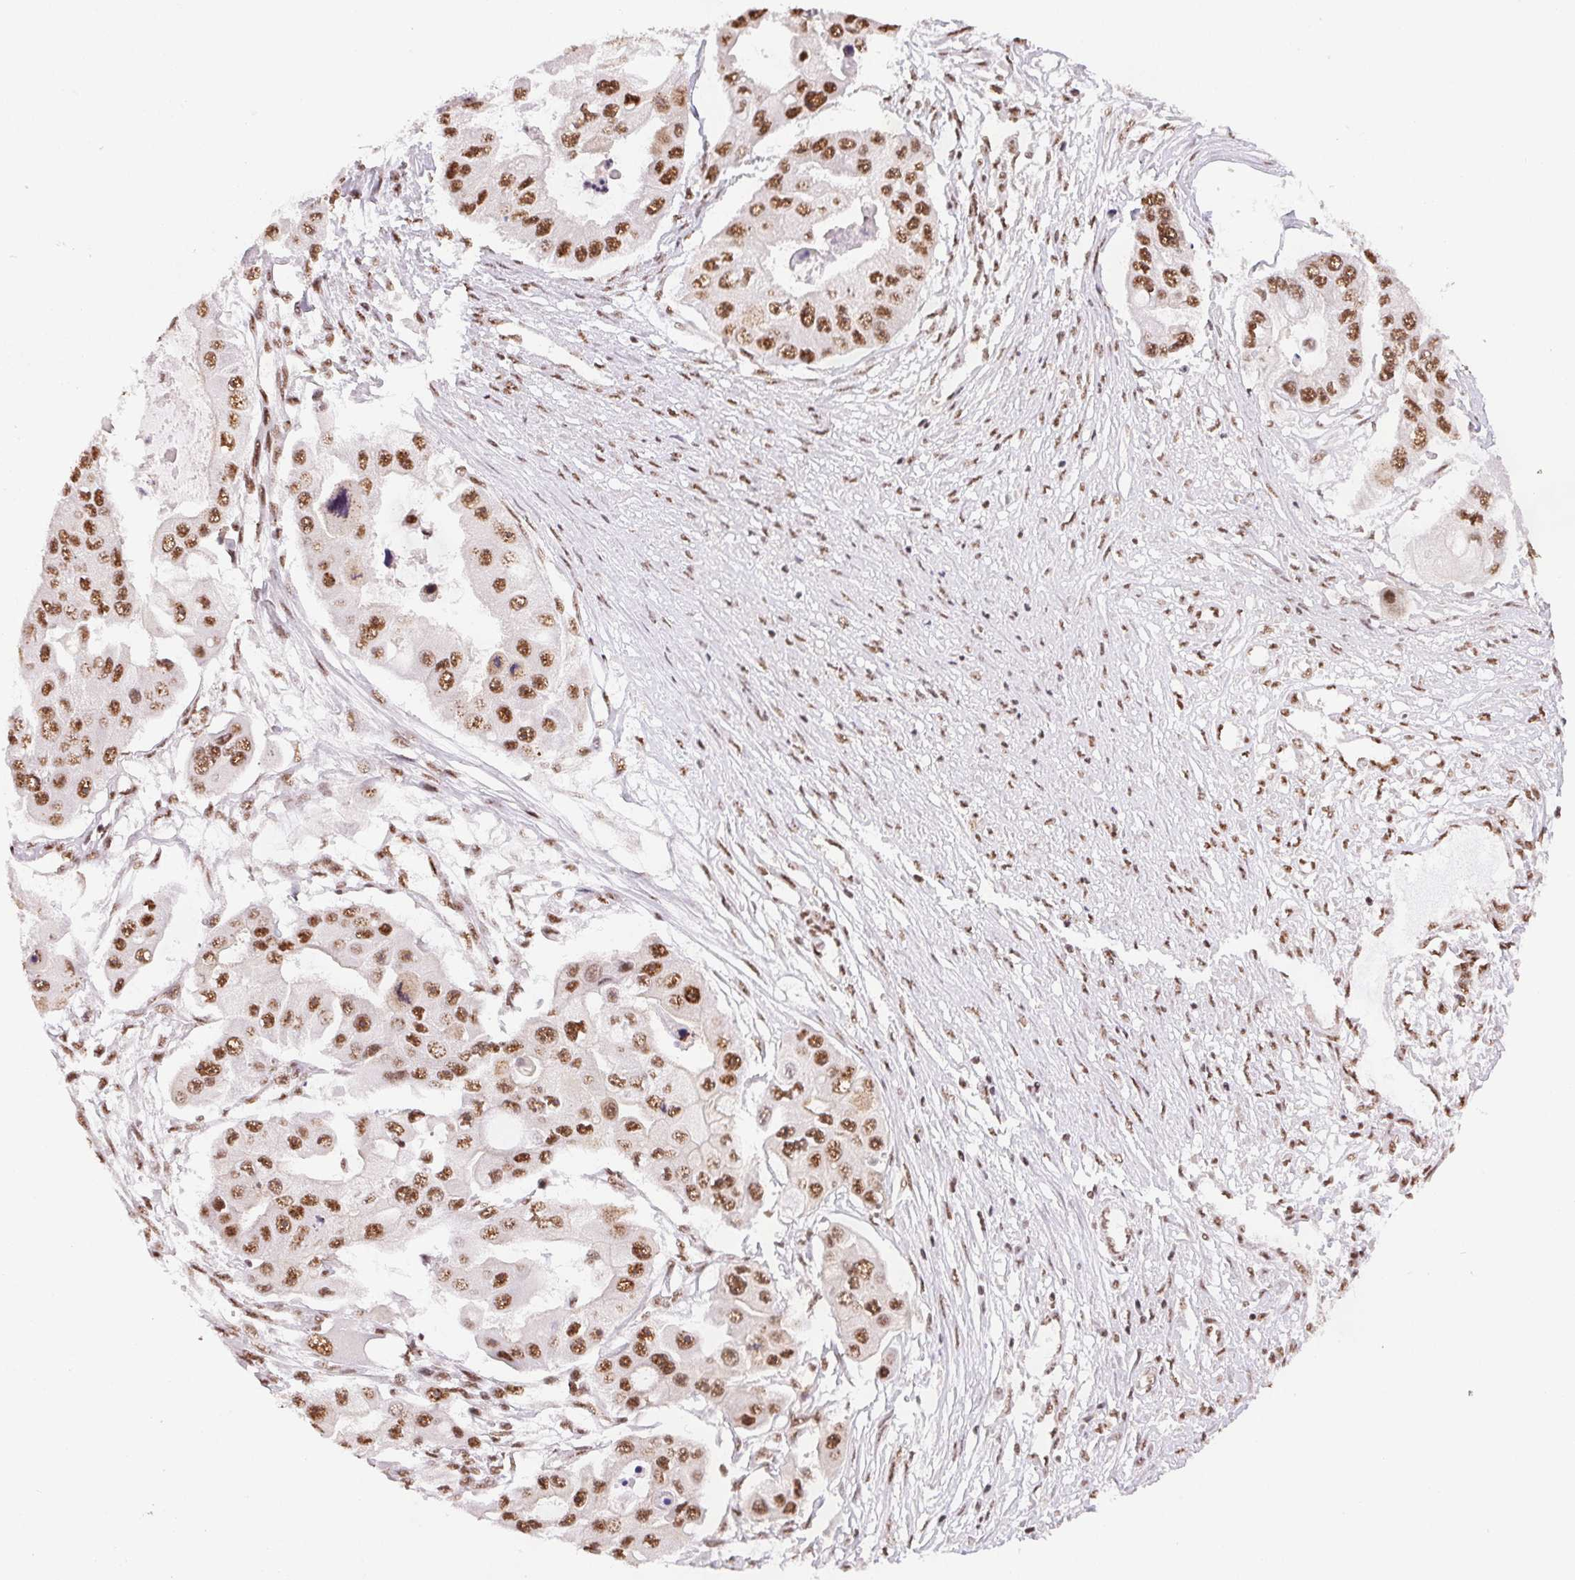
{"staining": {"intensity": "strong", "quantity": ">75%", "location": "nuclear"}, "tissue": "ovarian cancer", "cell_type": "Tumor cells", "image_type": "cancer", "snomed": [{"axis": "morphology", "description": "Cystadenocarcinoma, serous, NOS"}, {"axis": "topography", "description": "Ovary"}], "caption": "Serous cystadenocarcinoma (ovarian) stained with a brown dye exhibits strong nuclear positive staining in about >75% of tumor cells.", "gene": "IK", "patient": {"sex": "female", "age": 56}}